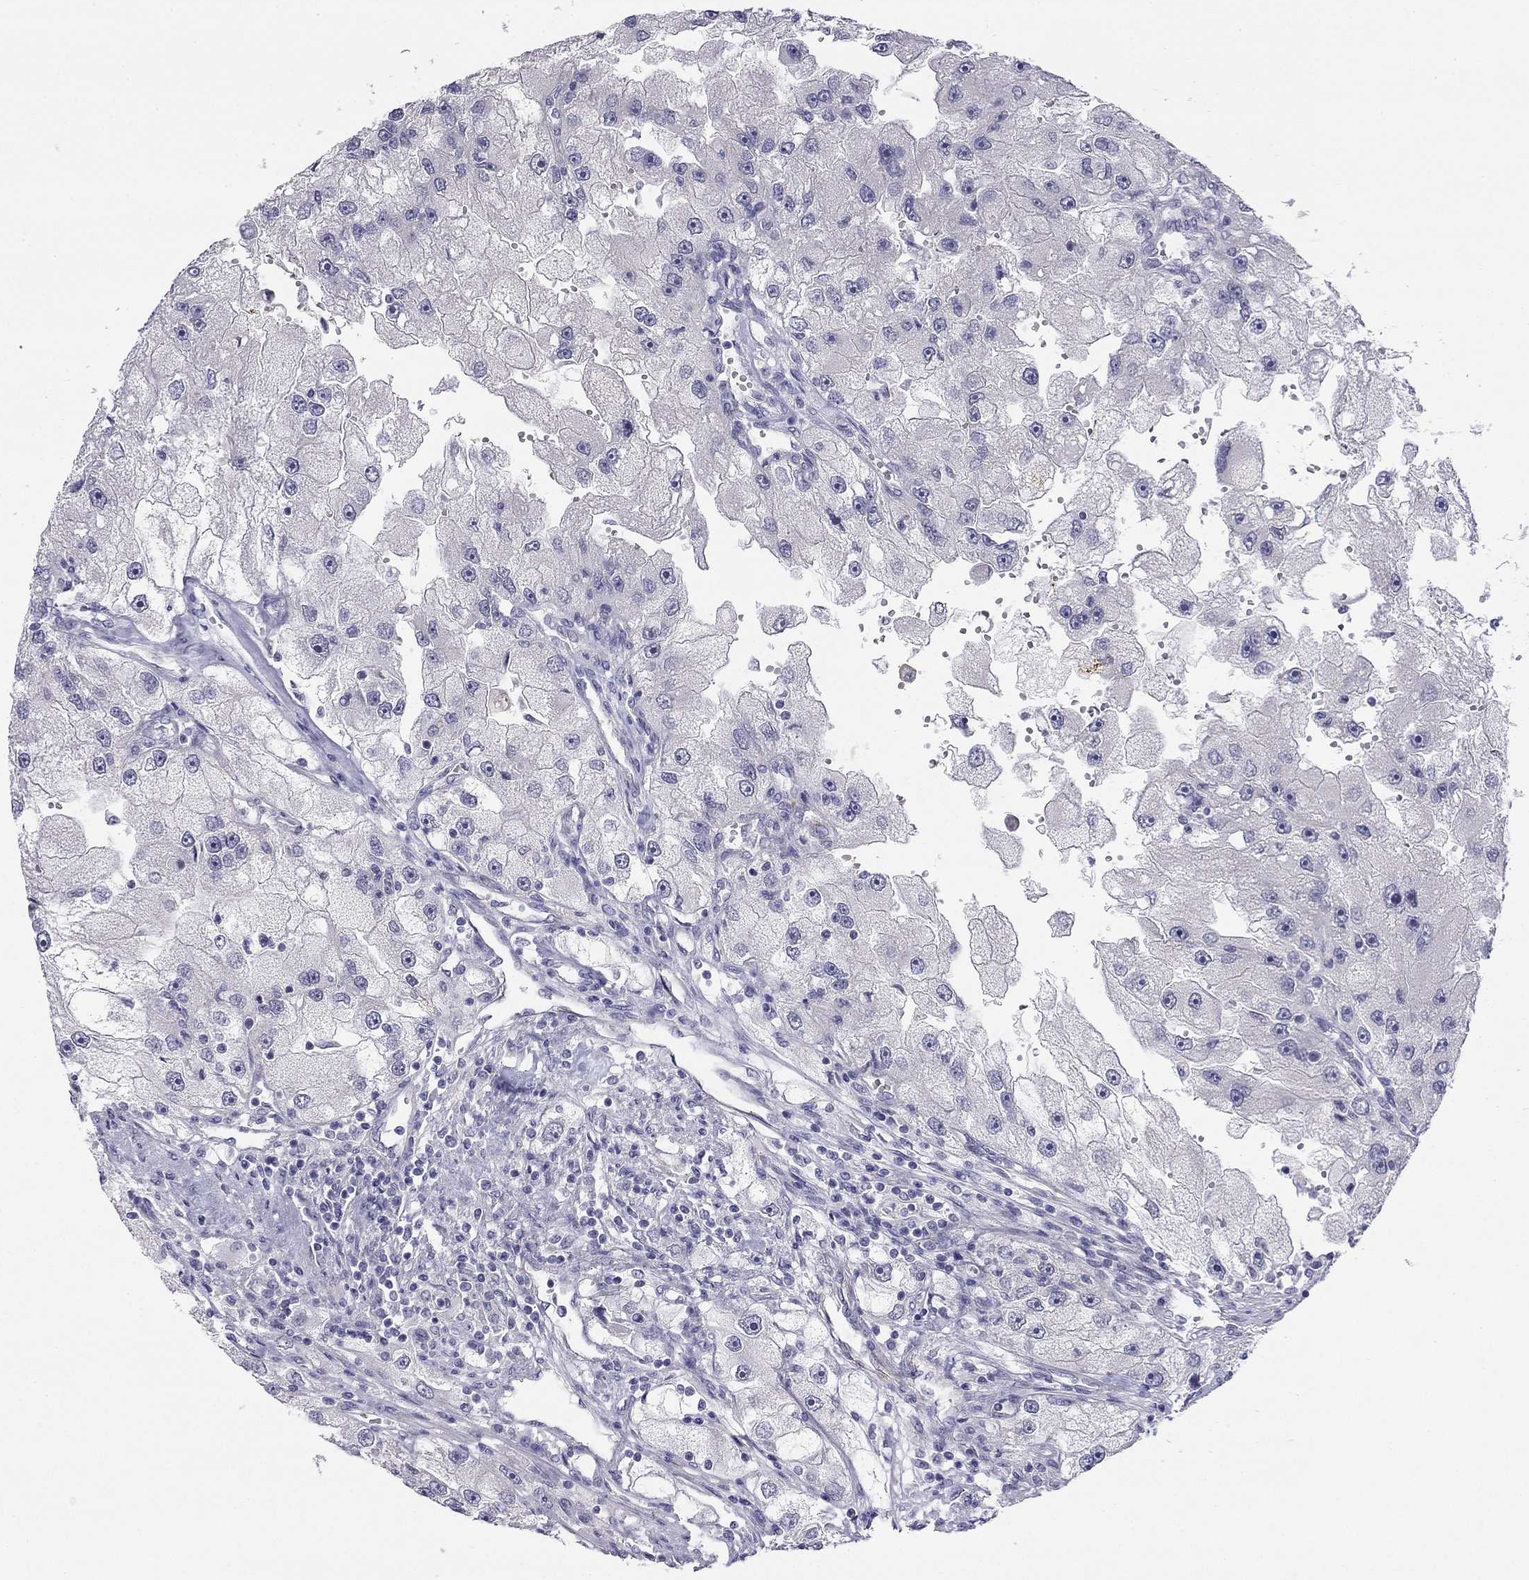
{"staining": {"intensity": "negative", "quantity": "none", "location": "none"}, "tissue": "renal cancer", "cell_type": "Tumor cells", "image_type": "cancer", "snomed": [{"axis": "morphology", "description": "Adenocarcinoma, NOS"}, {"axis": "topography", "description": "Kidney"}], "caption": "Immunohistochemical staining of adenocarcinoma (renal) displays no significant positivity in tumor cells.", "gene": "RTL1", "patient": {"sex": "male", "age": 63}}